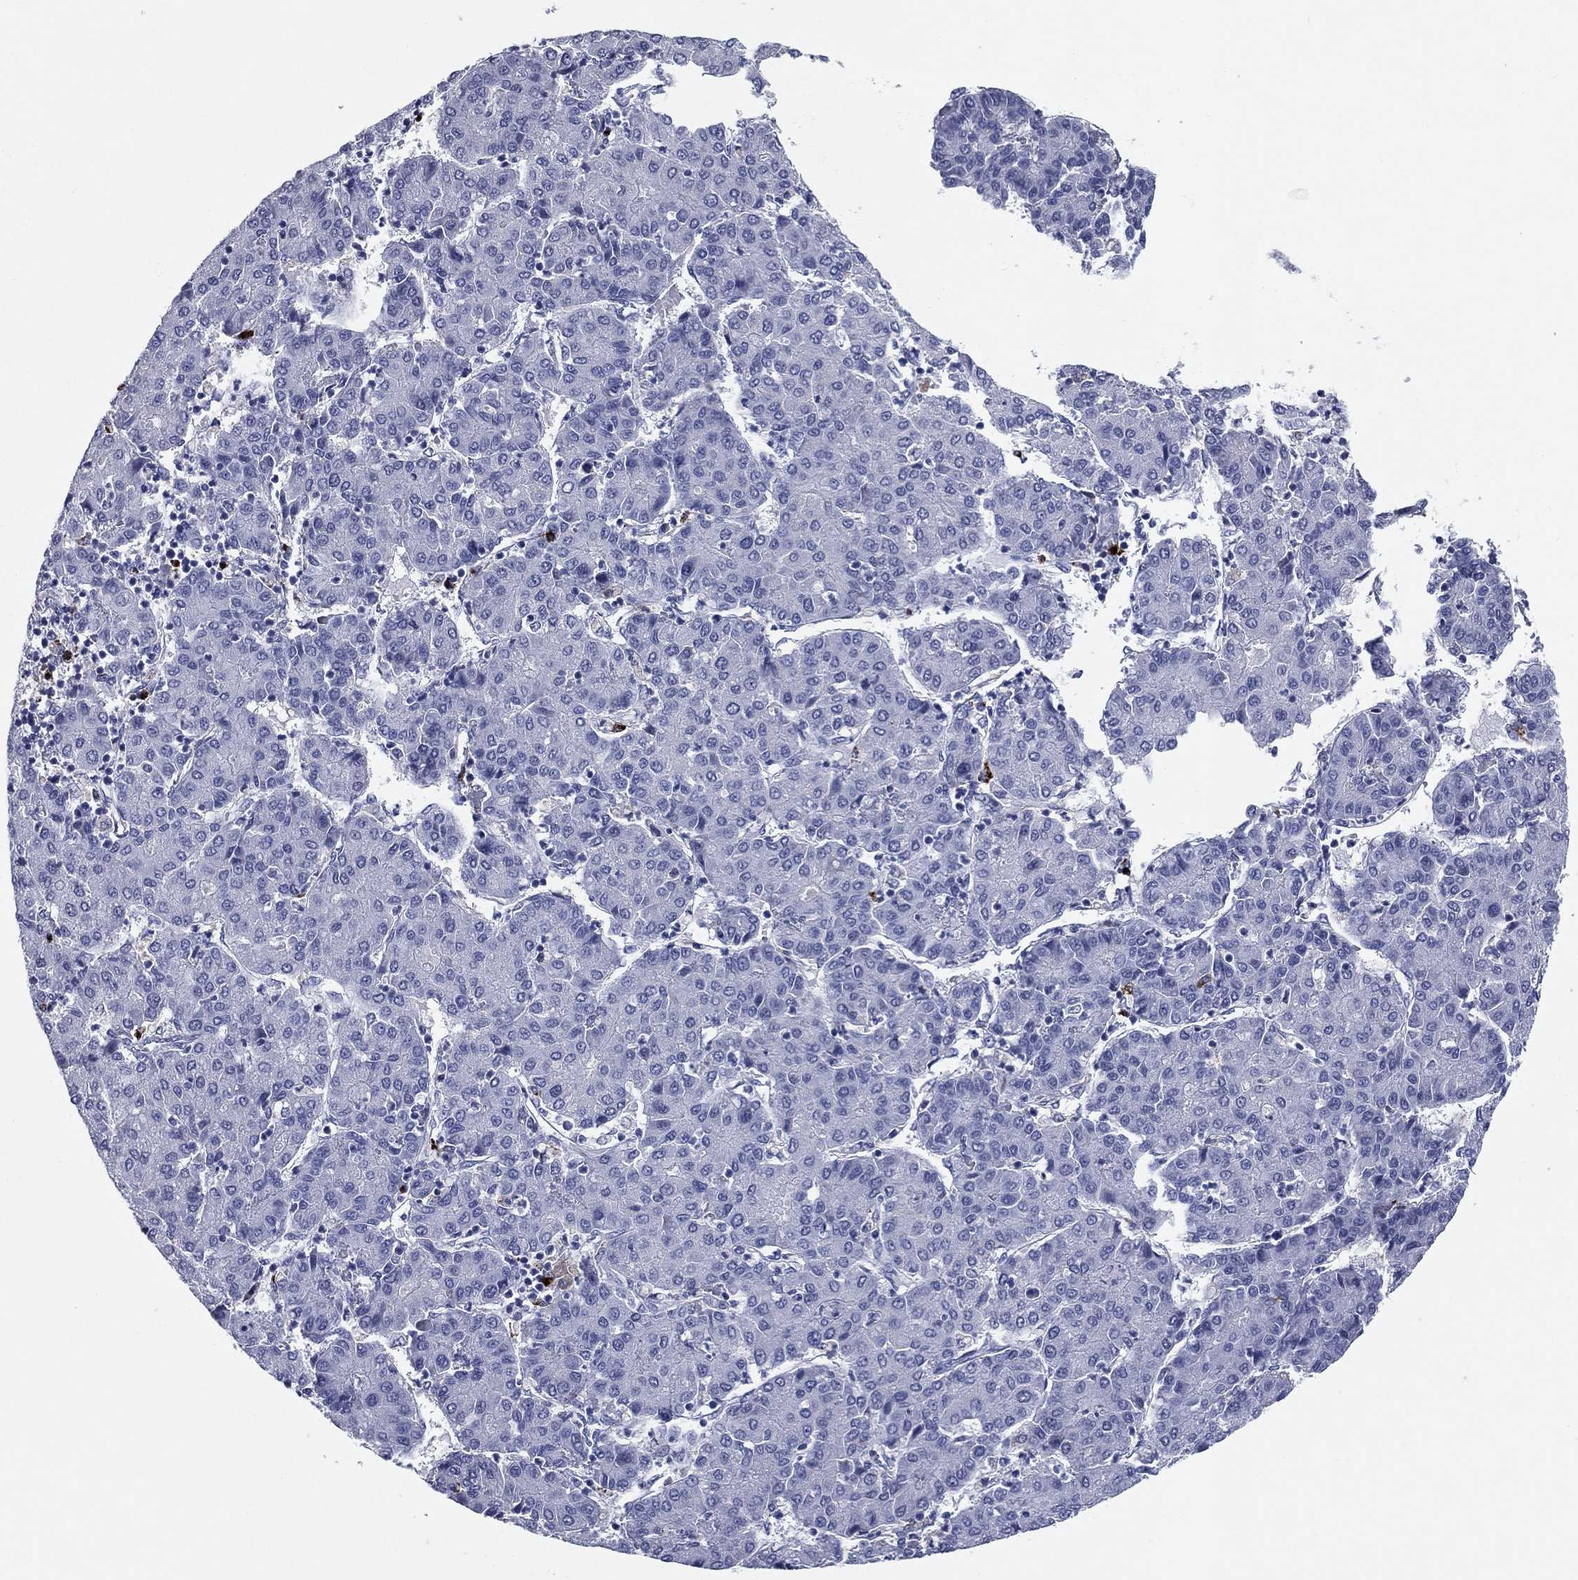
{"staining": {"intensity": "negative", "quantity": "none", "location": "none"}, "tissue": "liver cancer", "cell_type": "Tumor cells", "image_type": "cancer", "snomed": [{"axis": "morphology", "description": "Carcinoma, Hepatocellular, NOS"}, {"axis": "topography", "description": "Liver"}], "caption": "Tumor cells are negative for protein expression in human liver cancer.", "gene": "HLA-DOA", "patient": {"sex": "male", "age": 65}}